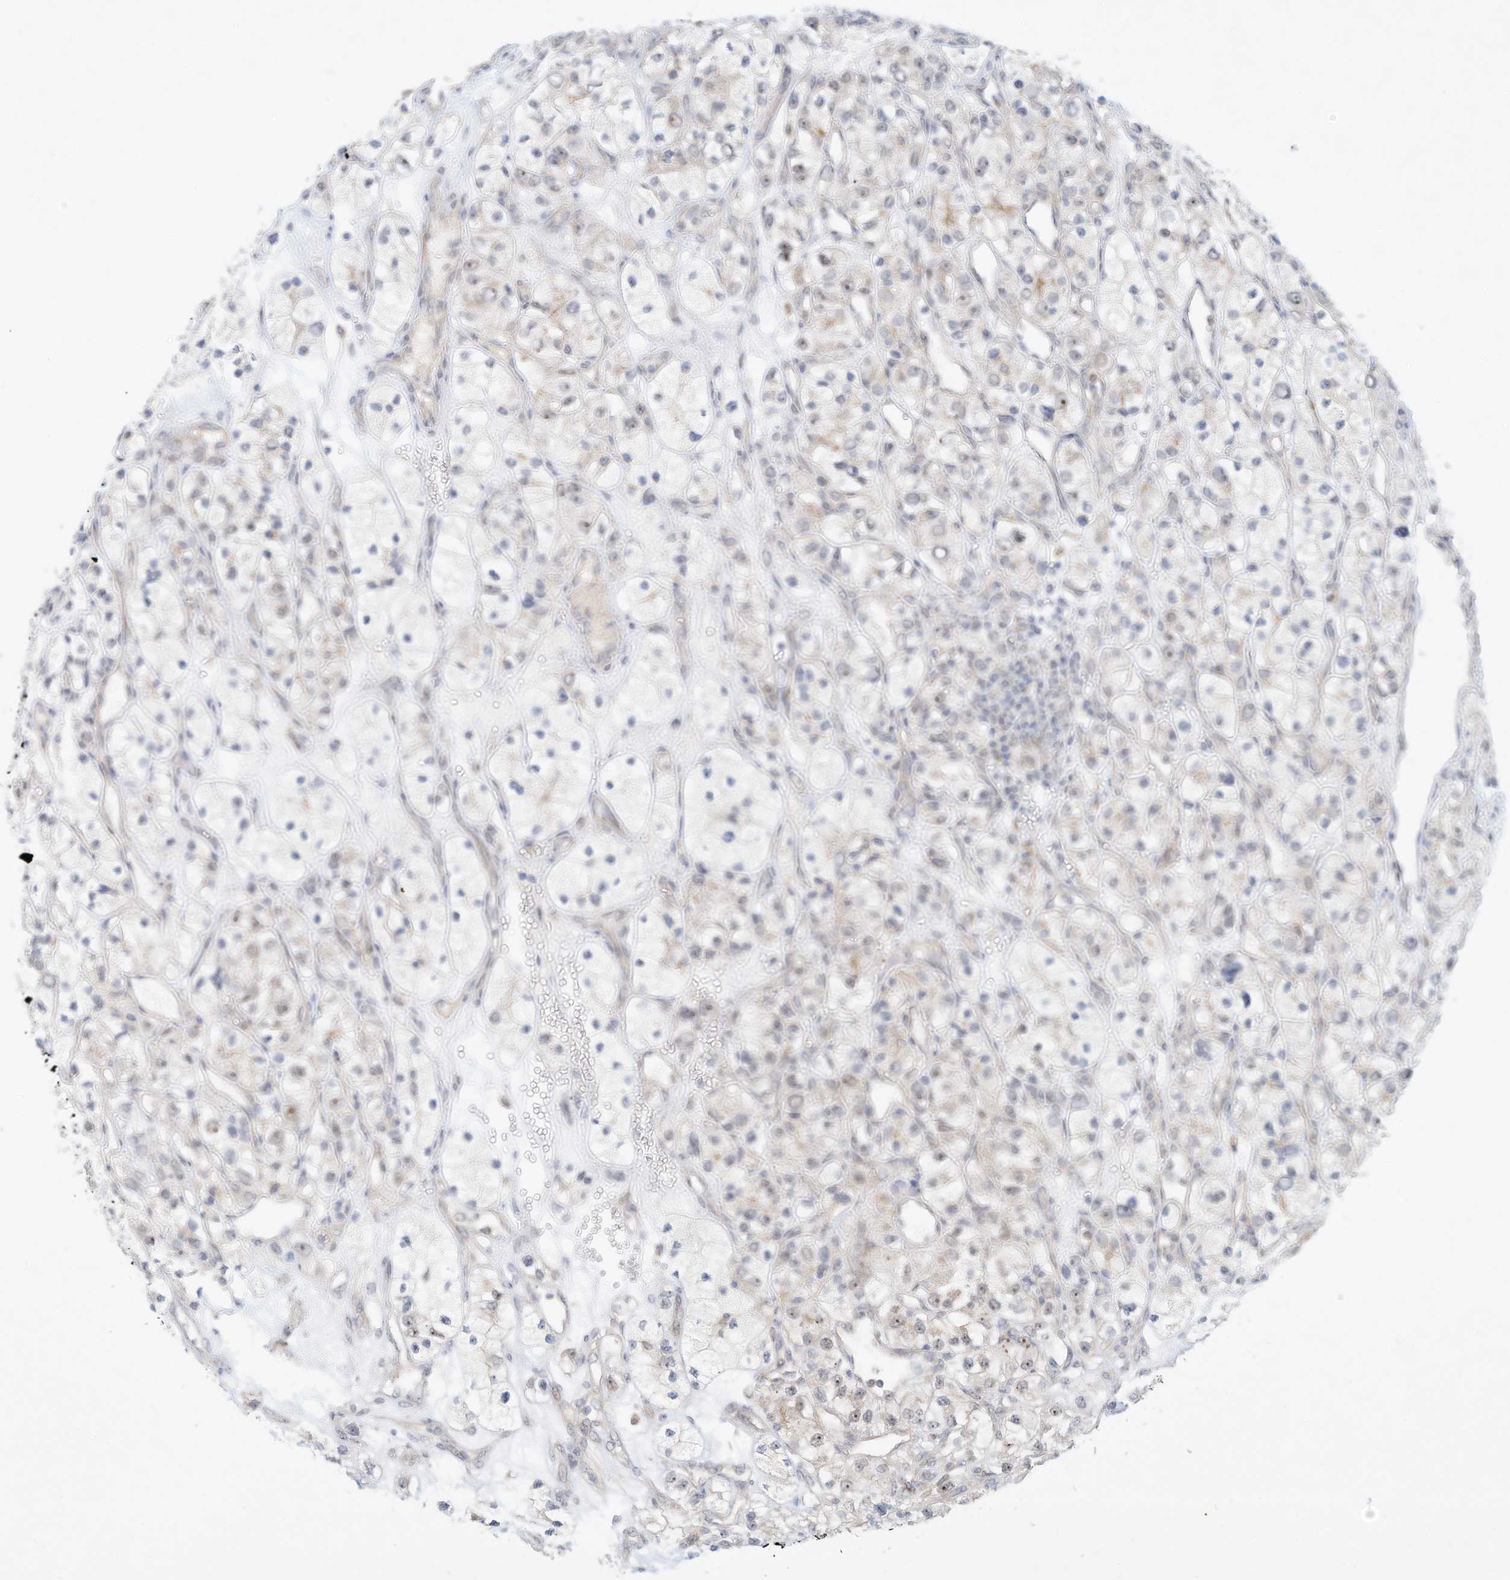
{"staining": {"intensity": "weak", "quantity": "<25%", "location": "cytoplasmic/membranous"}, "tissue": "renal cancer", "cell_type": "Tumor cells", "image_type": "cancer", "snomed": [{"axis": "morphology", "description": "Adenocarcinoma, NOS"}, {"axis": "topography", "description": "Kidney"}], "caption": "The histopathology image exhibits no significant positivity in tumor cells of renal adenocarcinoma. (Immunohistochemistry (ihc), brightfield microscopy, high magnification).", "gene": "PAK6", "patient": {"sex": "female", "age": 57}}